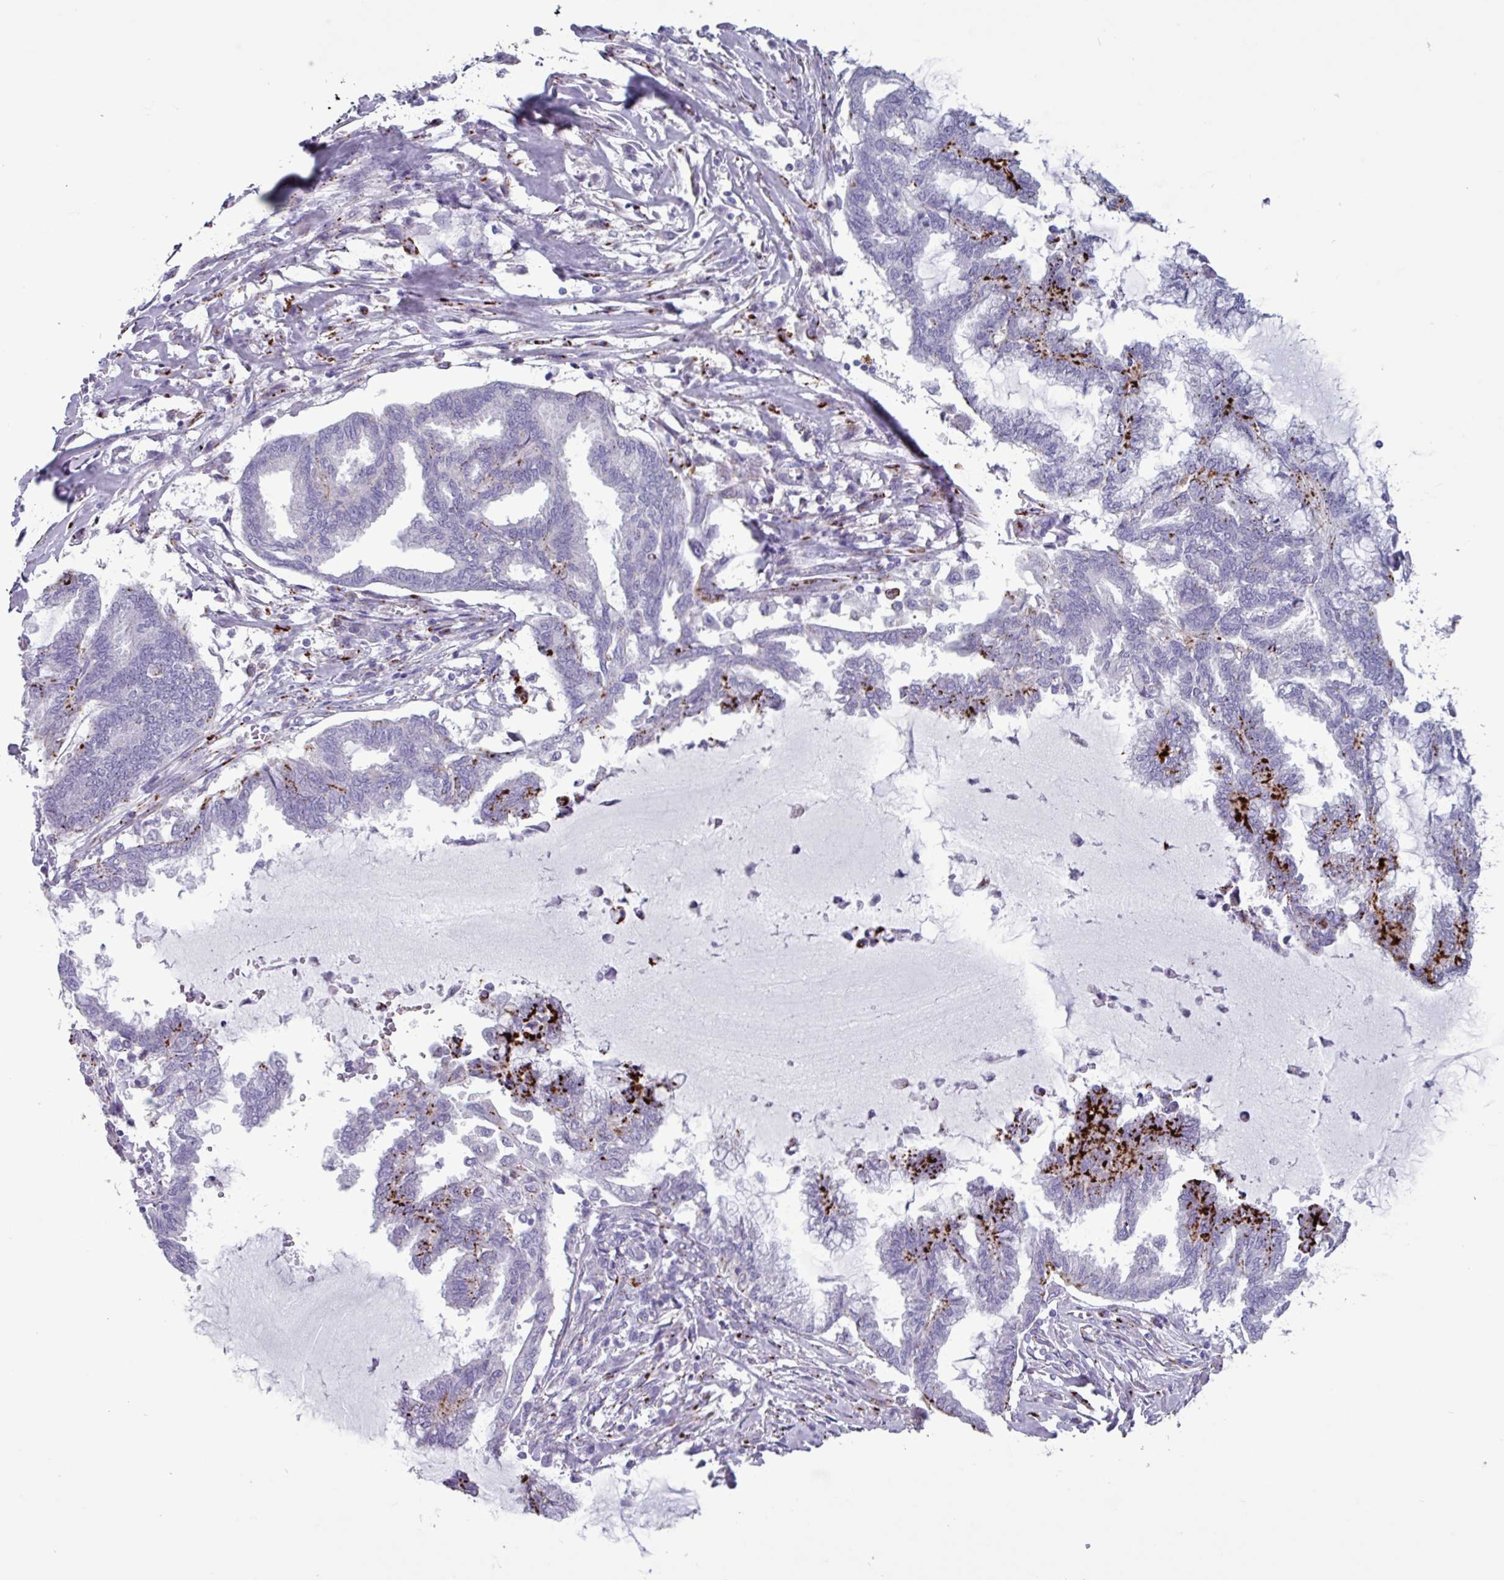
{"staining": {"intensity": "strong", "quantity": "<25%", "location": "cytoplasmic/membranous"}, "tissue": "endometrial cancer", "cell_type": "Tumor cells", "image_type": "cancer", "snomed": [{"axis": "morphology", "description": "Adenocarcinoma, NOS"}, {"axis": "topography", "description": "Endometrium"}], "caption": "An IHC image of neoplastic tissue is shown. Protein staining in brown labels strong cytoplasmic/membranous positivity in endometrial cancer within tumor cells.", "gene": "PLIN2", "patient": {"sex": "female", "age": 86}}